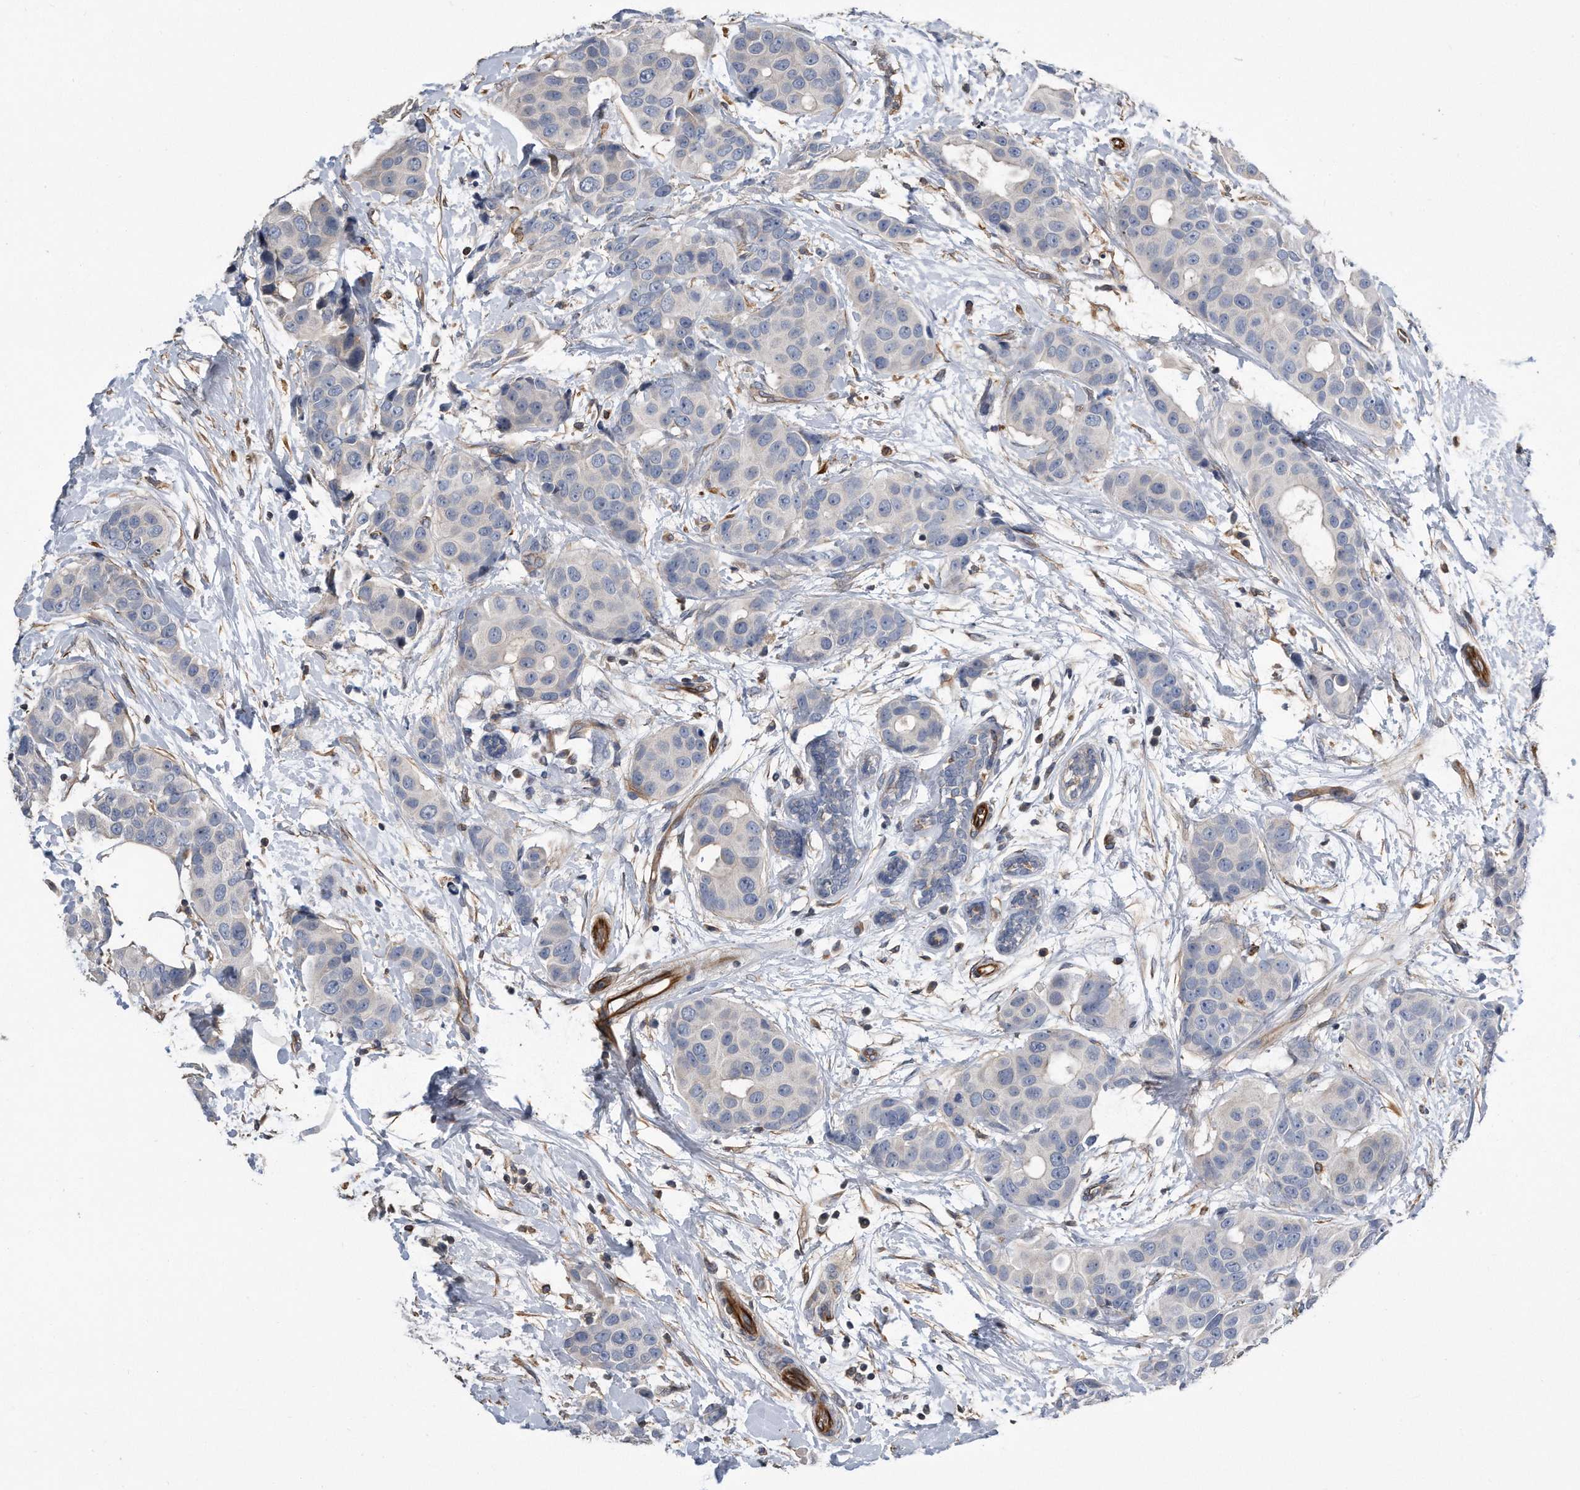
{"staining": {"intensity": "negative", "quantity": "none", "location": "none"}, "tissue": "breast cancer", "cell_type": "Tumor cells", "image_type": "cancer", "snomed": [{"axis": "morphology", "description": "Normal tissue, NOS"}, {"axis": "morphology", "description": "Duct carcinoma"}, {"axis": "topography", "description": "Breast"}], "caption": "IHC photomicrograph of neoplastic tissue: breast cancer (infiltrating ductal carcinoma) stained with DAB (3,3'-diaminobenzidine) shows no significant protein staining in tumor cells.", "gene": "GPC1", "patient": {"sex": "female", "age": 39}}